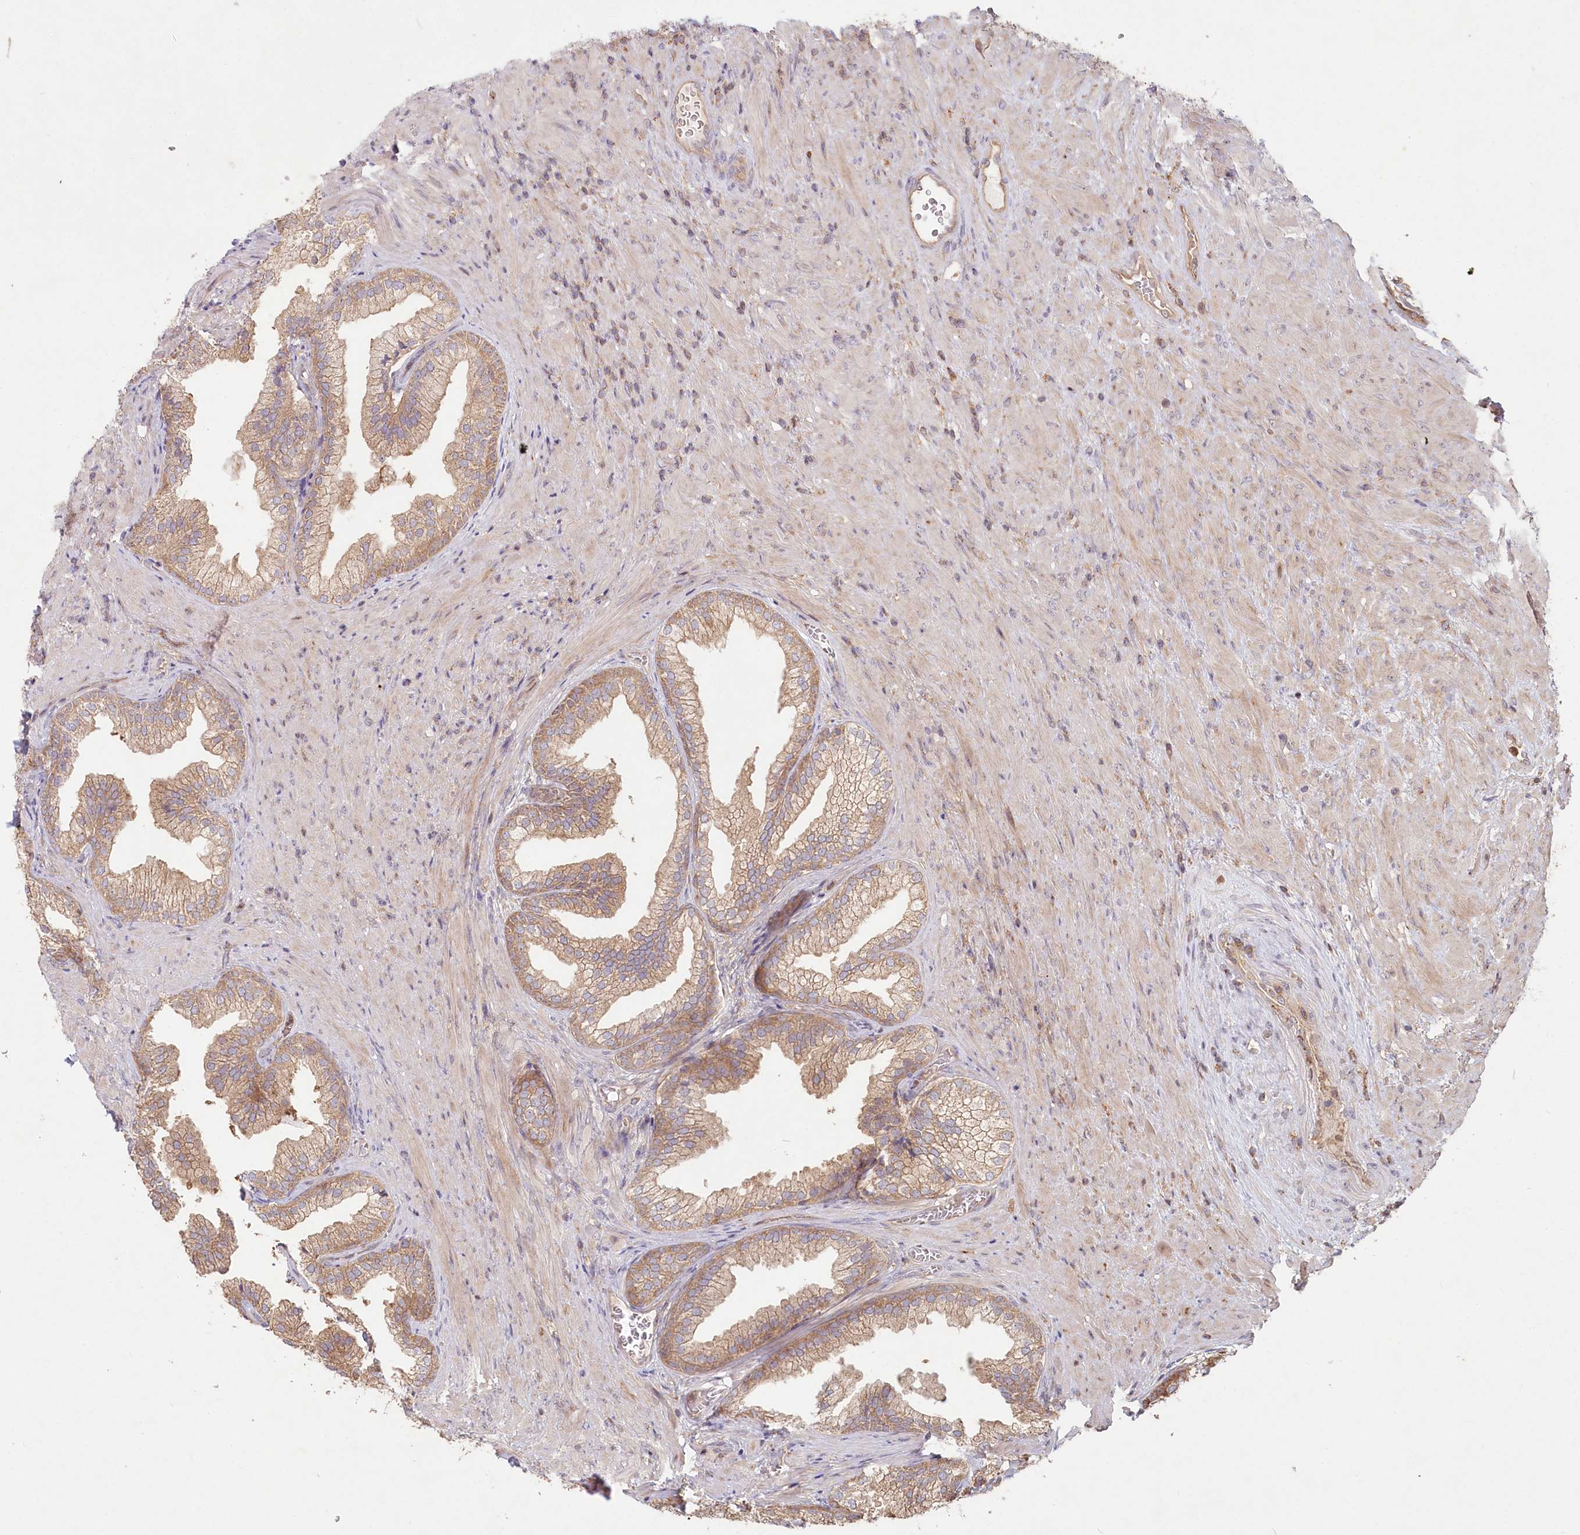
{"staining": {"intensity": "weak", "quantity": ">75%", "location": "cytoplasmic/membranous"}, "tissue": "prostate", "cell_type": "Glandular cells", "image_type": "normal", "snomed": [{"axis": "morphology", "description": "Normal tissue, NOS"}, {"axis": "topography", "description": "Prostate"}], "caption": "A brown stain highlights weak cytoplasmic/membranous positivity of a protein in glandular cells of normal human prostate.", "gene": "HAL", "patient": {"sex": "male", "age": 76}}